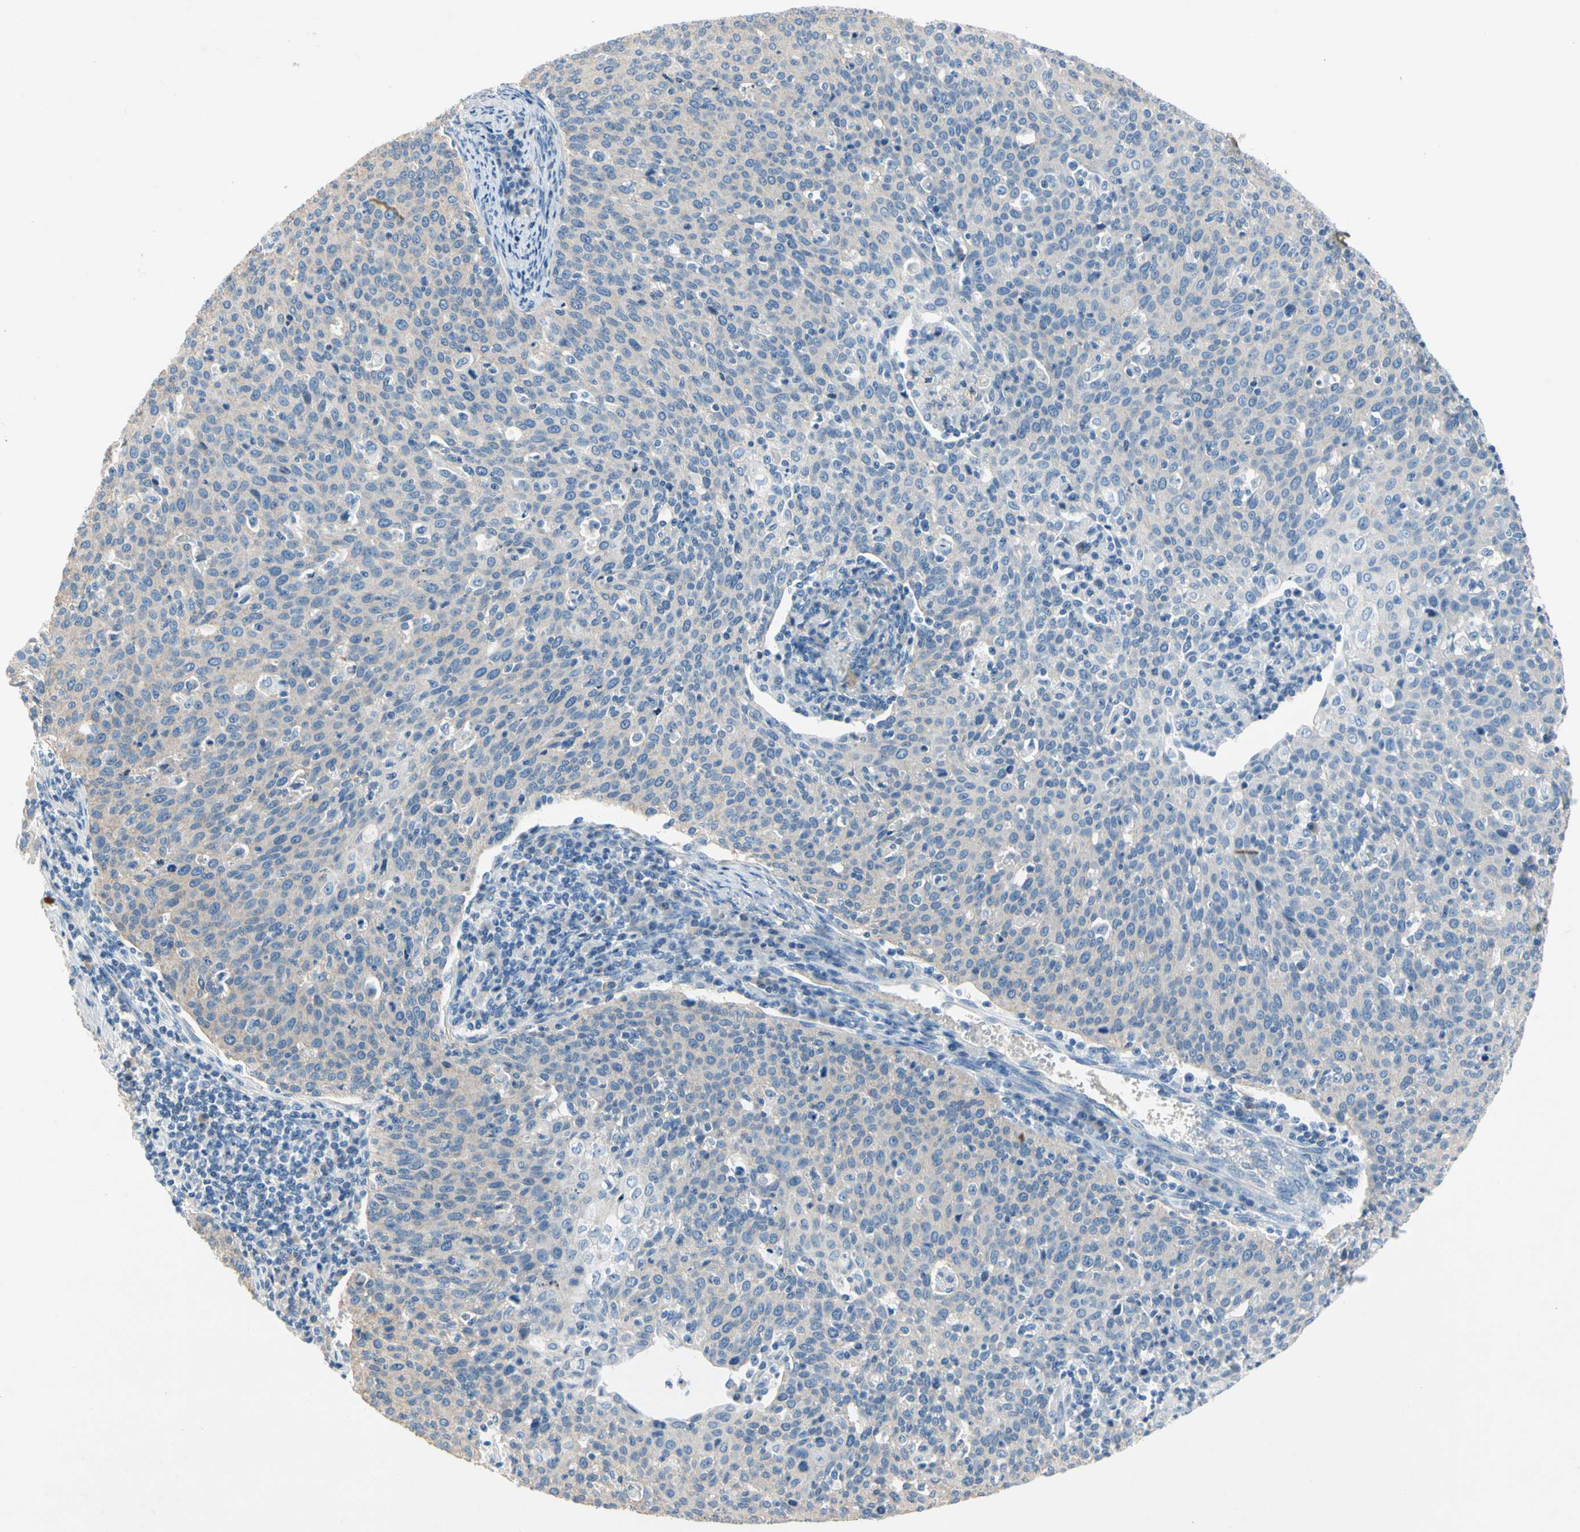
{"staining": {"intensity": "negative", "quantity": "none", "location": "none"}, "tissue": "cervical cancer", "cell_type": "Tumor cells", "image_type": "cancer", "snomed": [{"axis": "morphology", "description": "Squamous cell carcinoma, NOS"}, {"axis": "topography", "description": "Cervix"}], "caption": "High power microscopy photomicrograph of an IHC micrograph of squamous cell carcinoma (cervical), revealing no significant staining in tumor cells. Brightfield microscopy of IHC stained with DAB (brown) and hematoxylin (blue), captured at high magnification.", "gene": "CA14", "patient": {"sex": "female", "age": 38}}